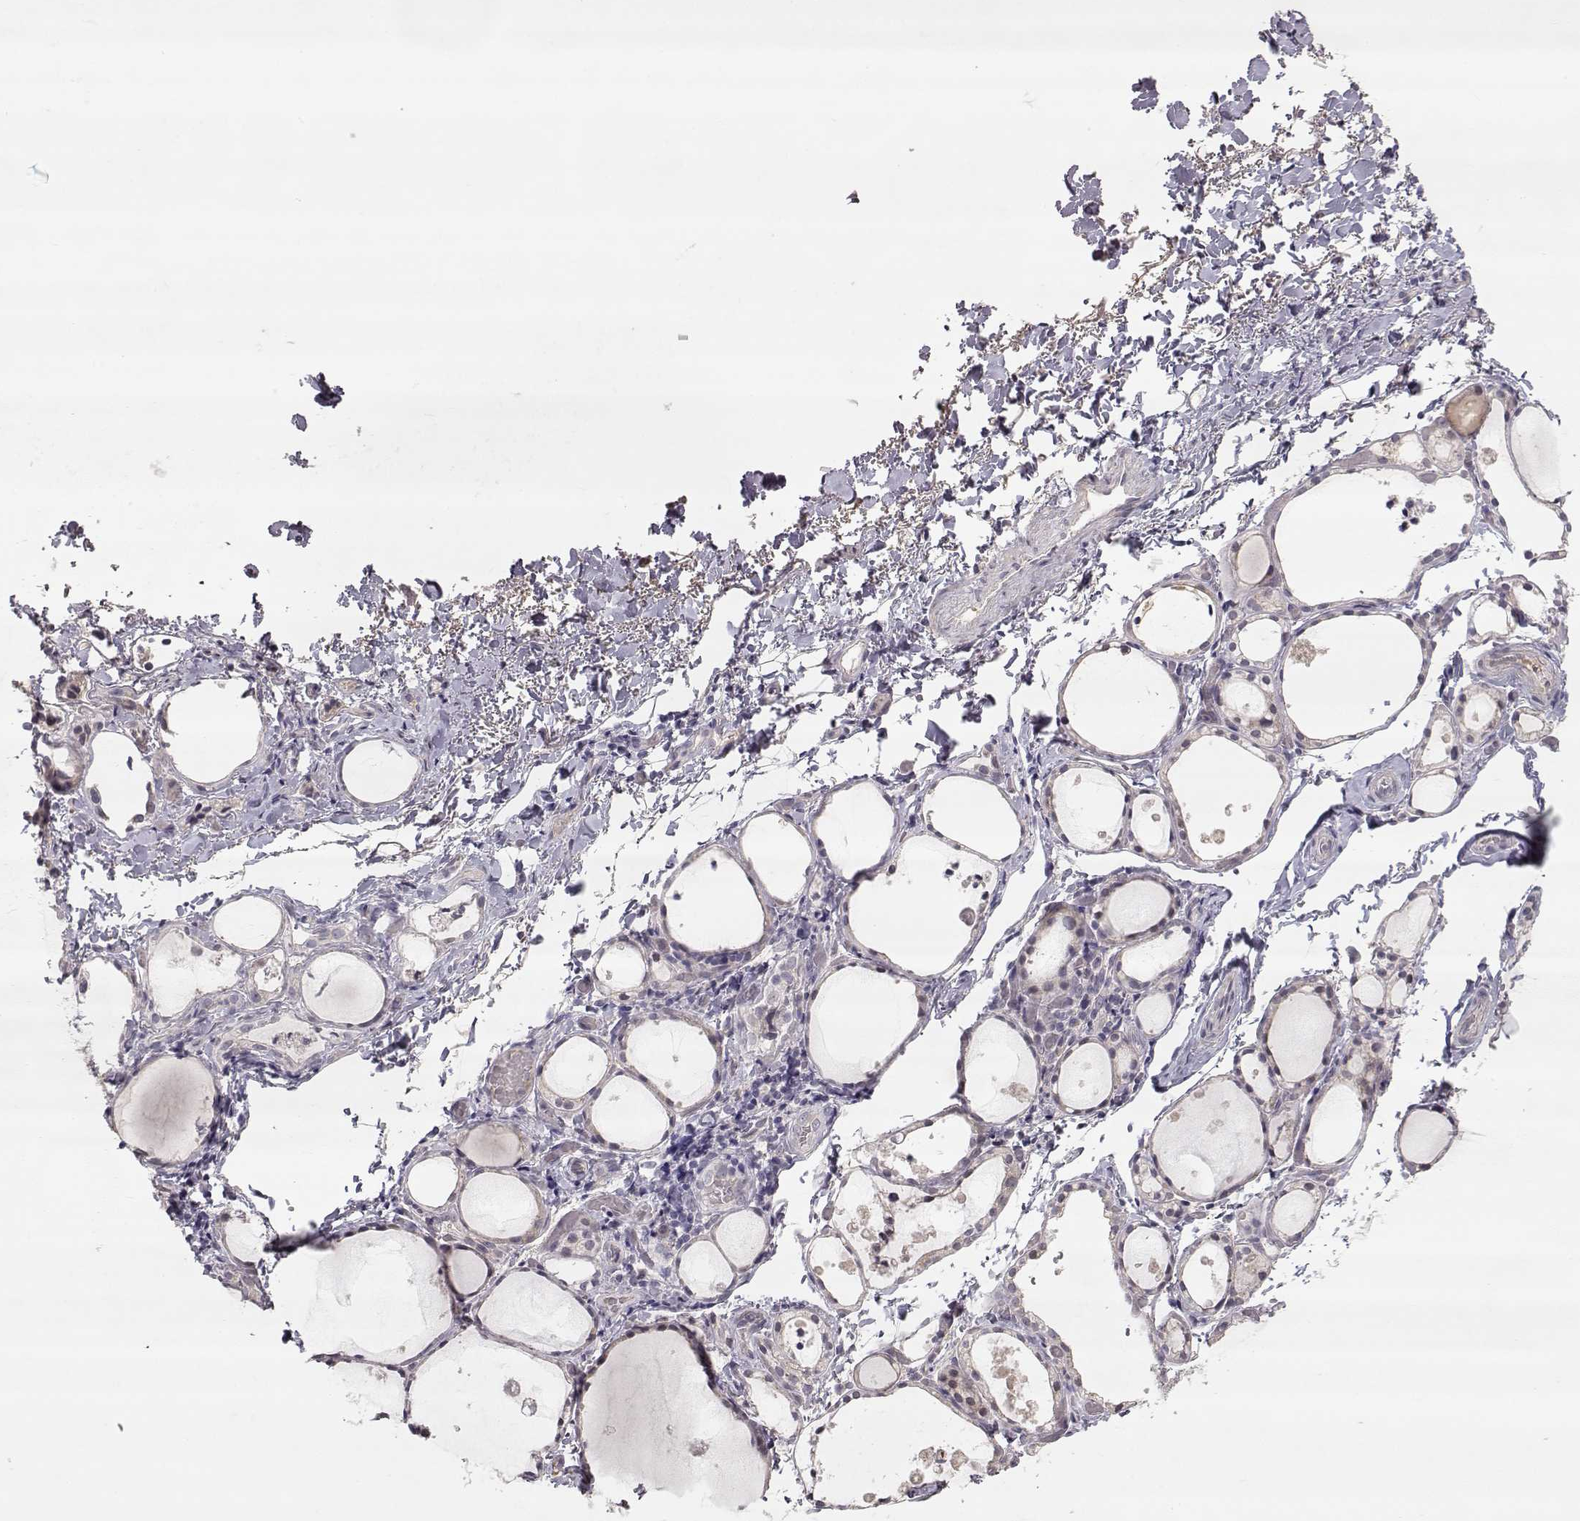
{"staining": {"intensity": "negative", "quantity": "none", "location": "none"}, "tissue": "thyroid gland", "cell_type": "Glandular cells", "image_type": "normal", "snomed": [{"axis": "morphology", "description": "Normal tissue, NOS"}, {"axis": "topography", "description": "Thyroid gland"}], "caption": "Immunohistochemistry (IHC) histopathology image of benign thyroid gland: thyroid gland stained with DAB shows no significant protein positivity in glandular cells.", "gene": "PNMT", "patient": {"sex": "male", "age": 68}}